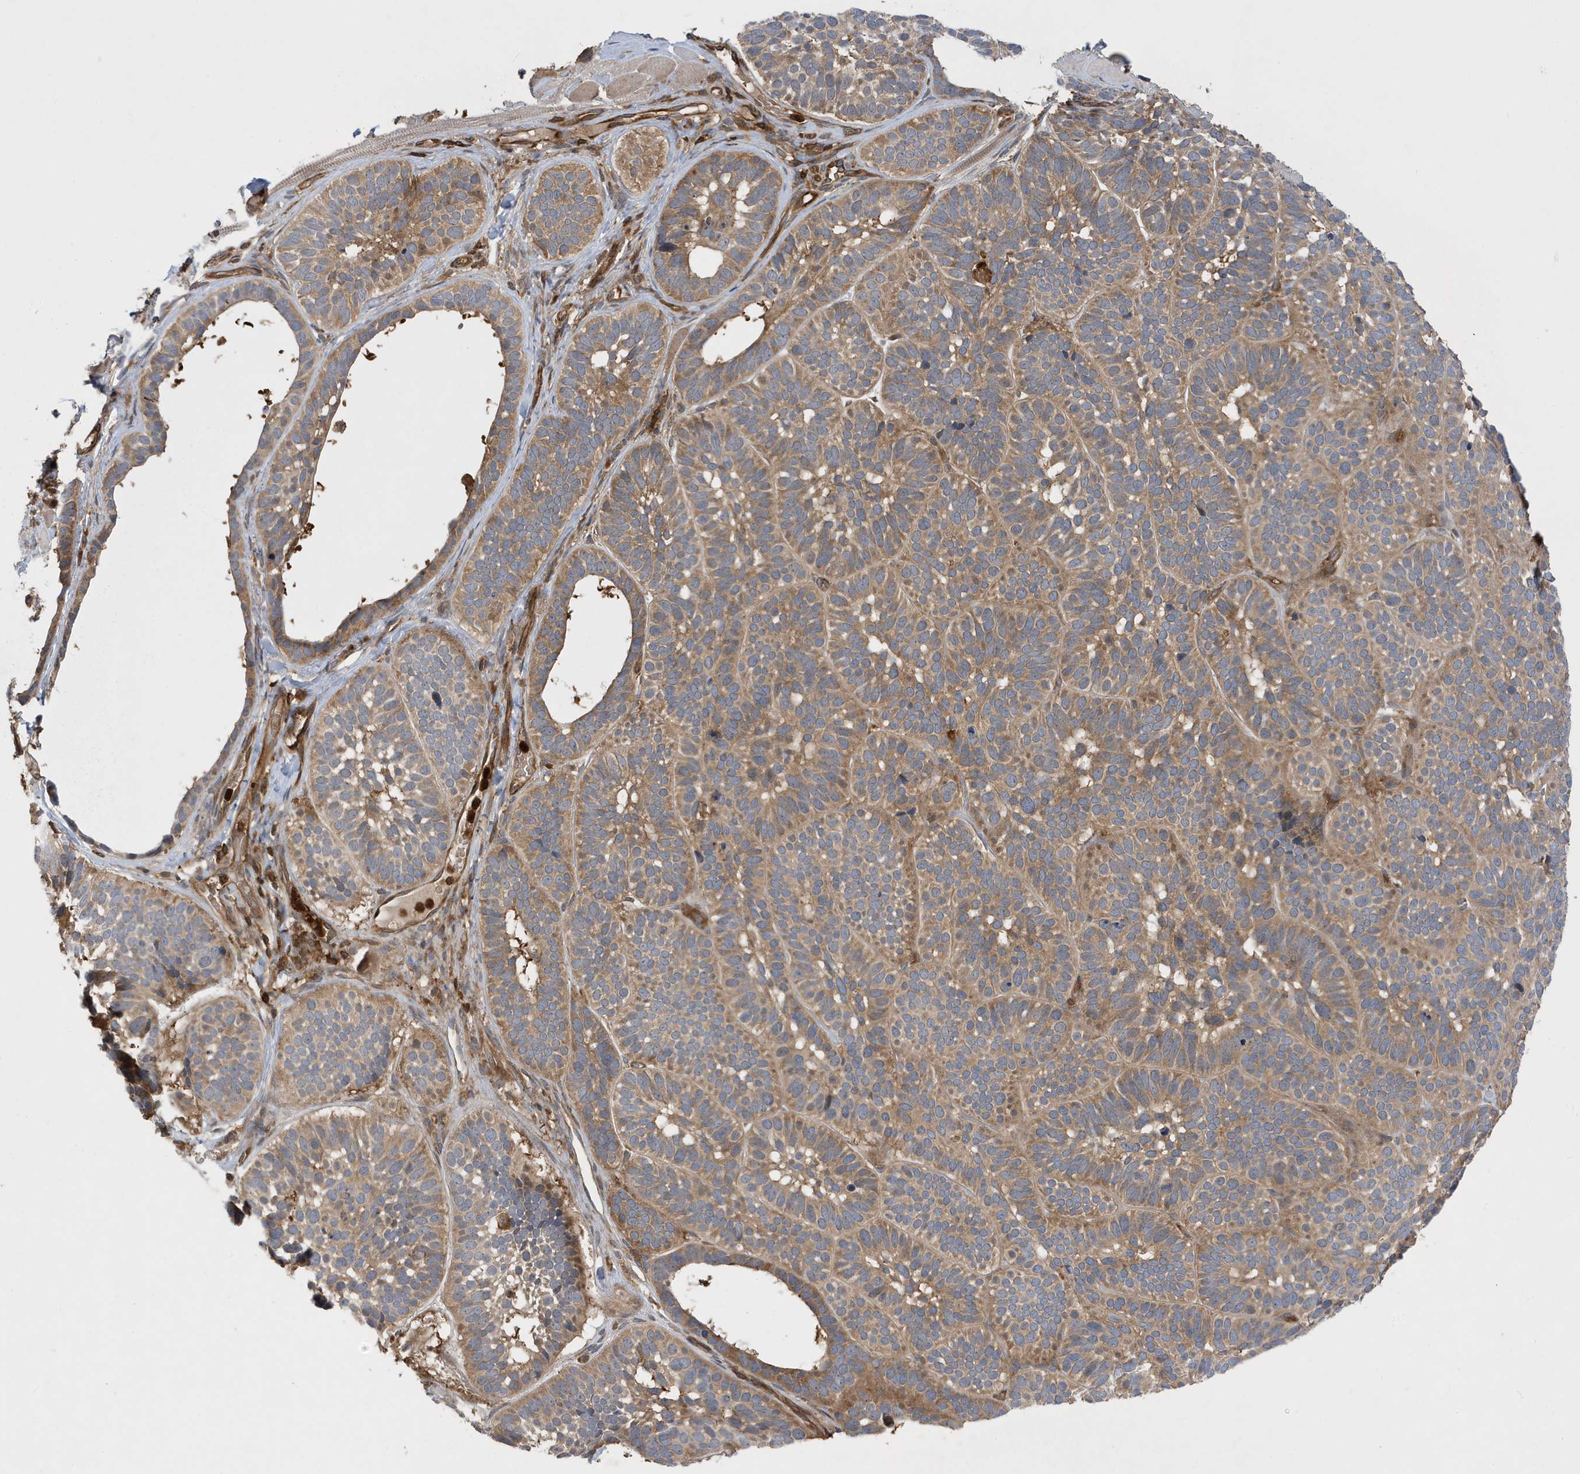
{"staining": {"intensity": "moderate", "quantity": ">75%", "location": "cytoplasmic/membranous"}, "tissue": "skin cancer", "cell_type": "Tumor cells", "image_type": "cancer", "snomed": [{"axis": "morphology", "description": "Basal cell carcinoma"}, {"axis": "topography", "description": "Skin"}], "caption": "Brown immunohistochemical staining in human skin cancer reveals moderate cytoplasmic/membranous positivity in about >75% of tumor cells.", "gene": "LAPTM4A", "patient": {"sex": "male", "age": 62}}